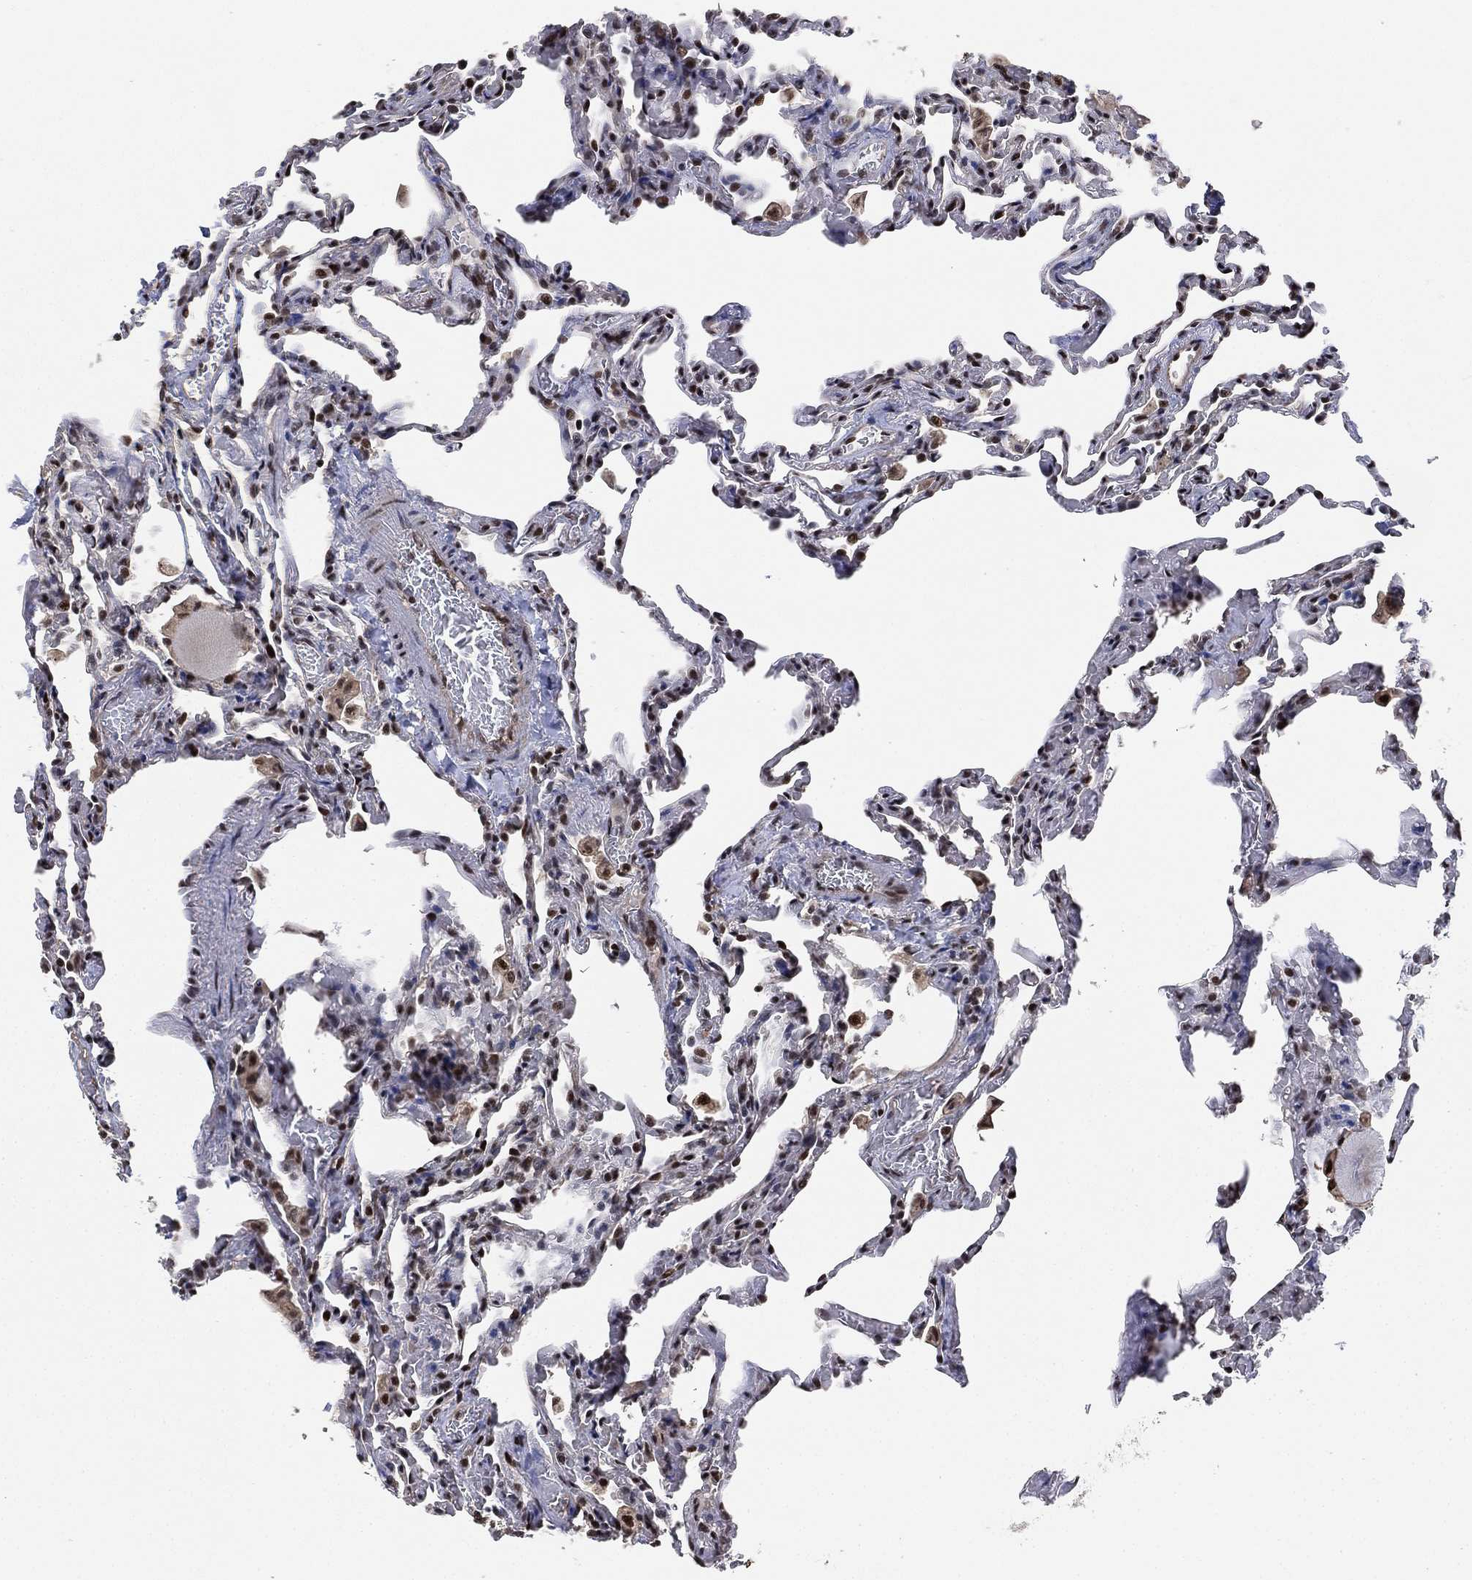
{"staining": {"intensity": "strong", "quantity": "25%-75%", "location": "nuclear"}, "tissue": "lung", "cell_type": "Alveolar cells", "image_type": "normal", "snomed": [{"axis": "morphology", "description": "Normal tissue, NOS"}, {"axis": "topography", "description": "Lung"}], "caption": "Alveolar cells exhibit high levels of strong nuclear staining in approximately 25%-75% of cells in unremarkable lung. Using DAB (brown) and hematoxylin (blue) stains, captured at high magnification using brightfield microscopy.", "gene": "ZSCAN30", "patient": {"sex": "female", "age": 43}}